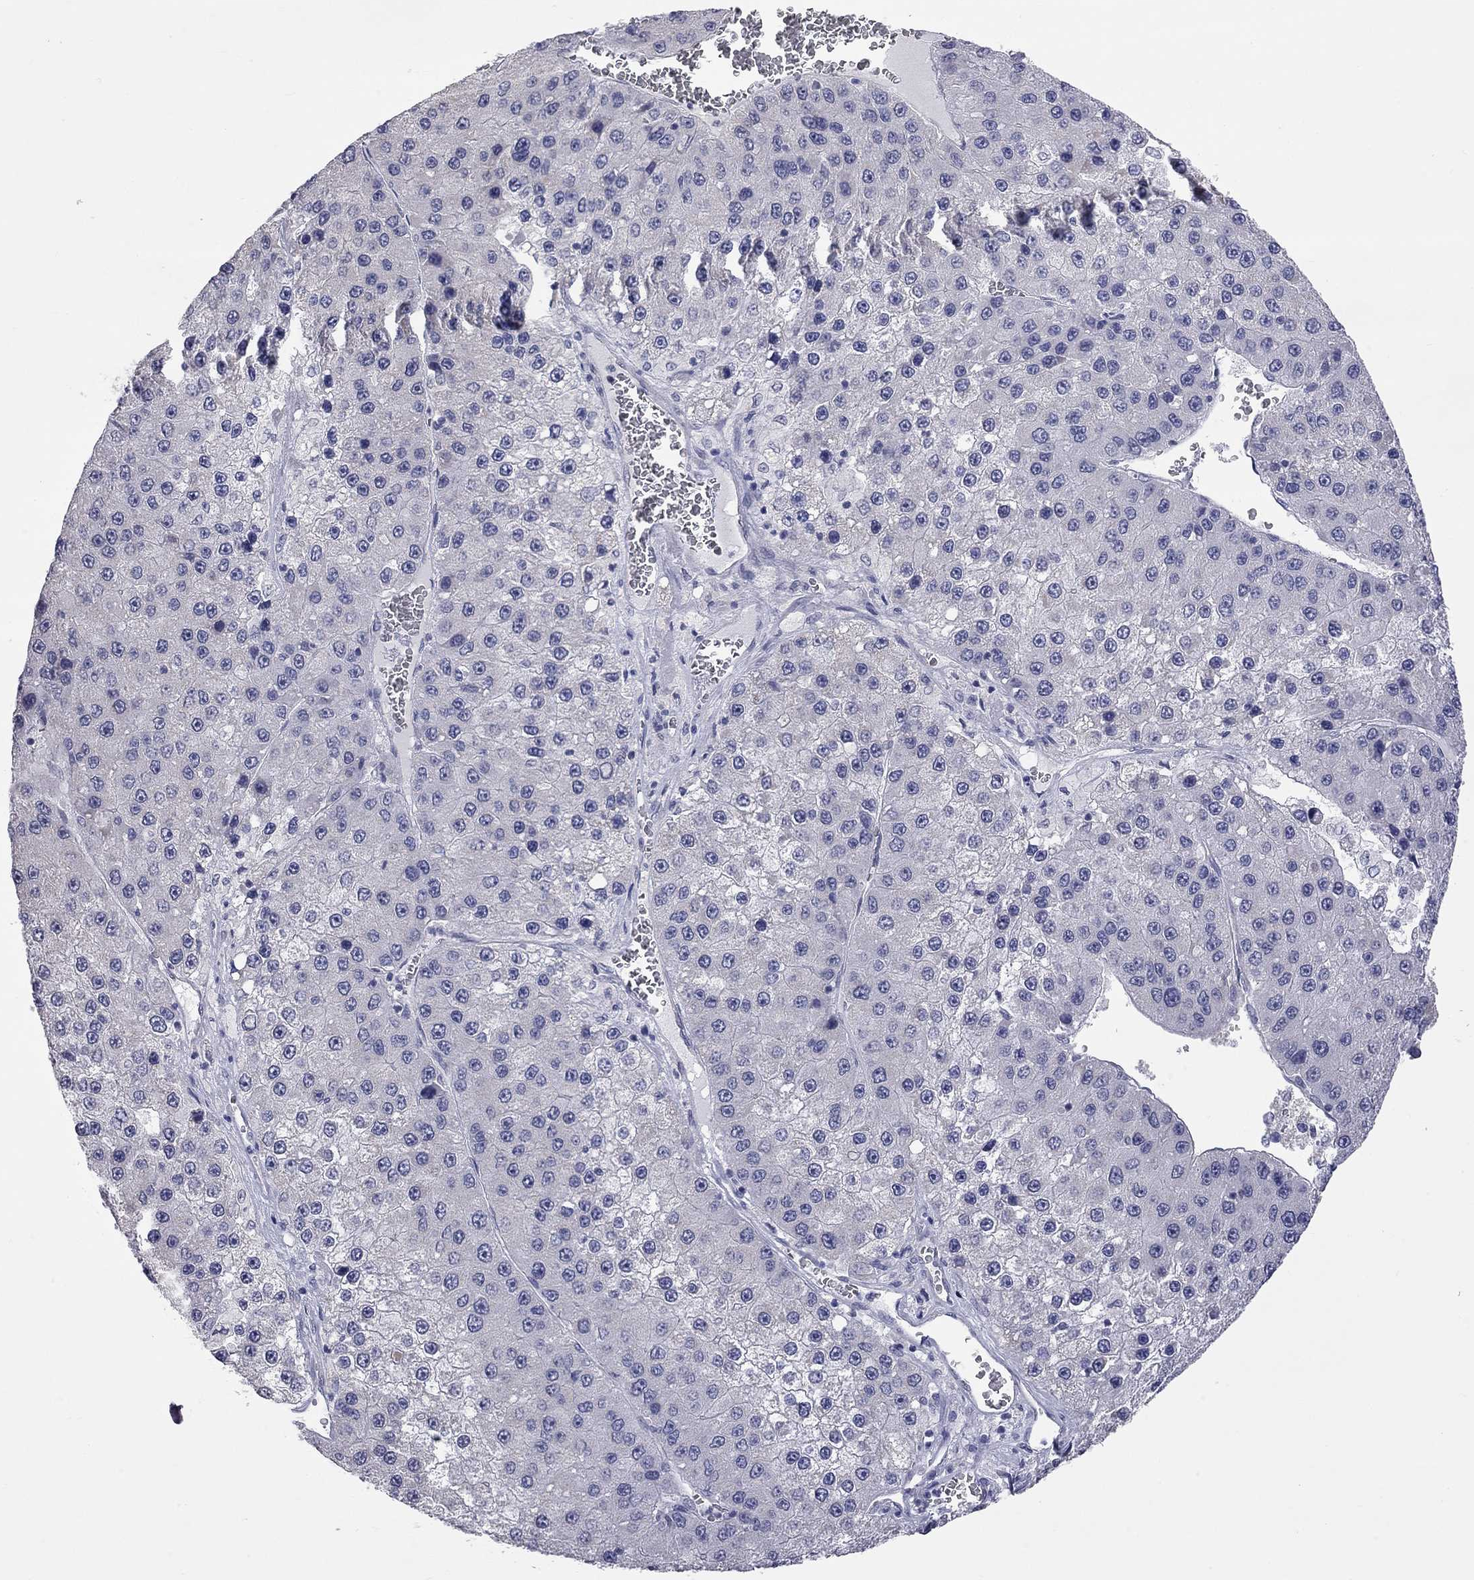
{"staining": {"intensity": "negative", "quantity": "none", "location": "none"}, "tissue": "liver cancer", "cell_type": "Tumor cells", "image_type": "cancer", "snomed": [{"axis": "morphology", "description": "Carcinoma, Hepatocellular, NOS"}, {"axis": "topography", "description": "Liver"}], "caption": "High power microscopy image of an immunohistochemistry (IHC) photomicrograph of hepatocellular carcinoma (liver), revealing no significant expression in tumor cells.", "gene": "OPRK1", "patient": {"sex": "female", "age": 73}}